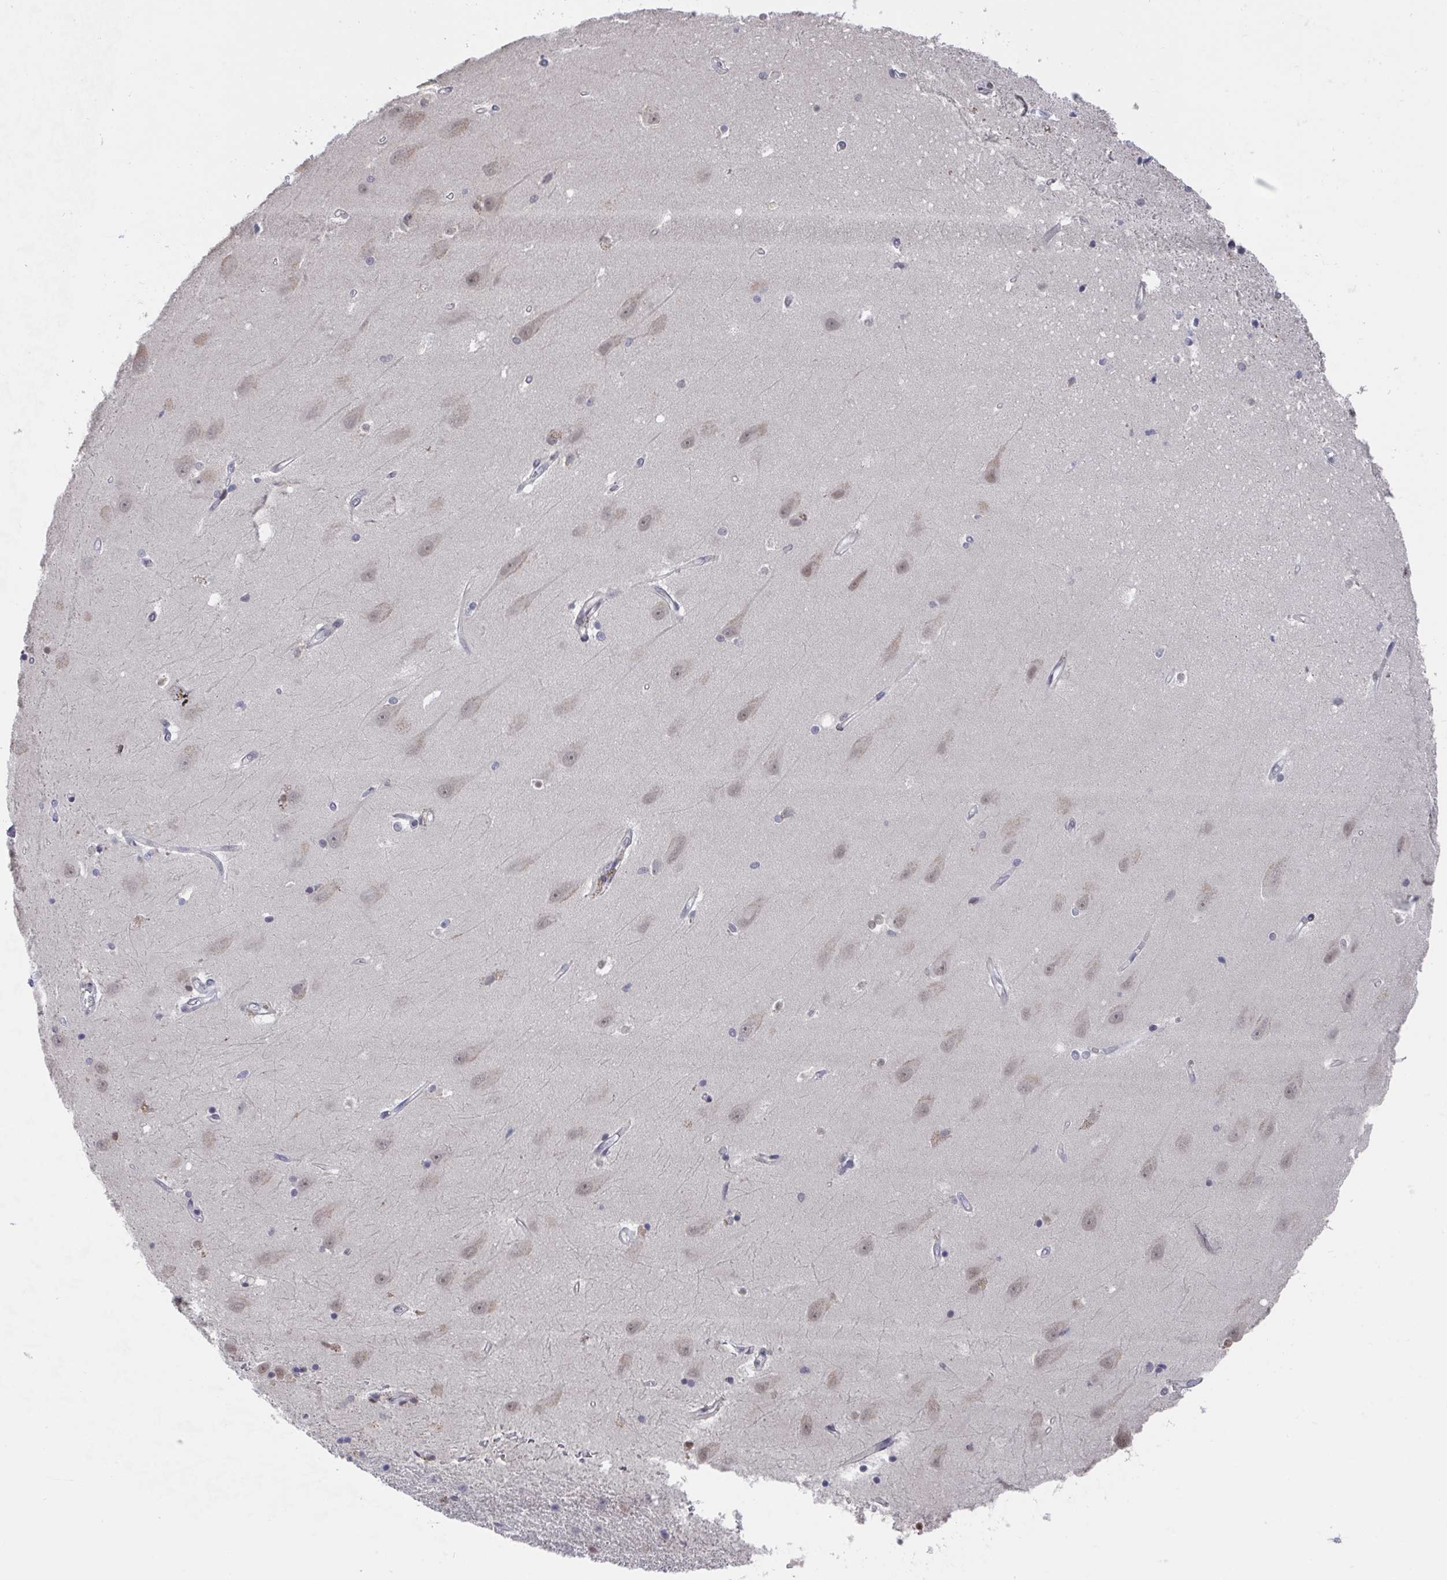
{"staining": {"intensity": "weak", "quantity": "<25%", "location": "nuclear"}, "tissue": "hippocampus", "cell_type": "Glial cells", "image_type": "normal", "snomed": [{"axis": "morphology", "description": "Normal tissue, NOS"}, {"axis": "topography", "description": "Hippocampus"}], "caption": "DAB (3,3'-diaminobenzidine) immunohistochemical staining of unremarkable hippocampus demonstrates no significant positivity in glial cells. (DAB (3,3'-diaminobenzidine) immunohistochemistry (IHC), high magnification).", "gene": "JMJD1C", "patient": {"sex": "male", "age": 63}}